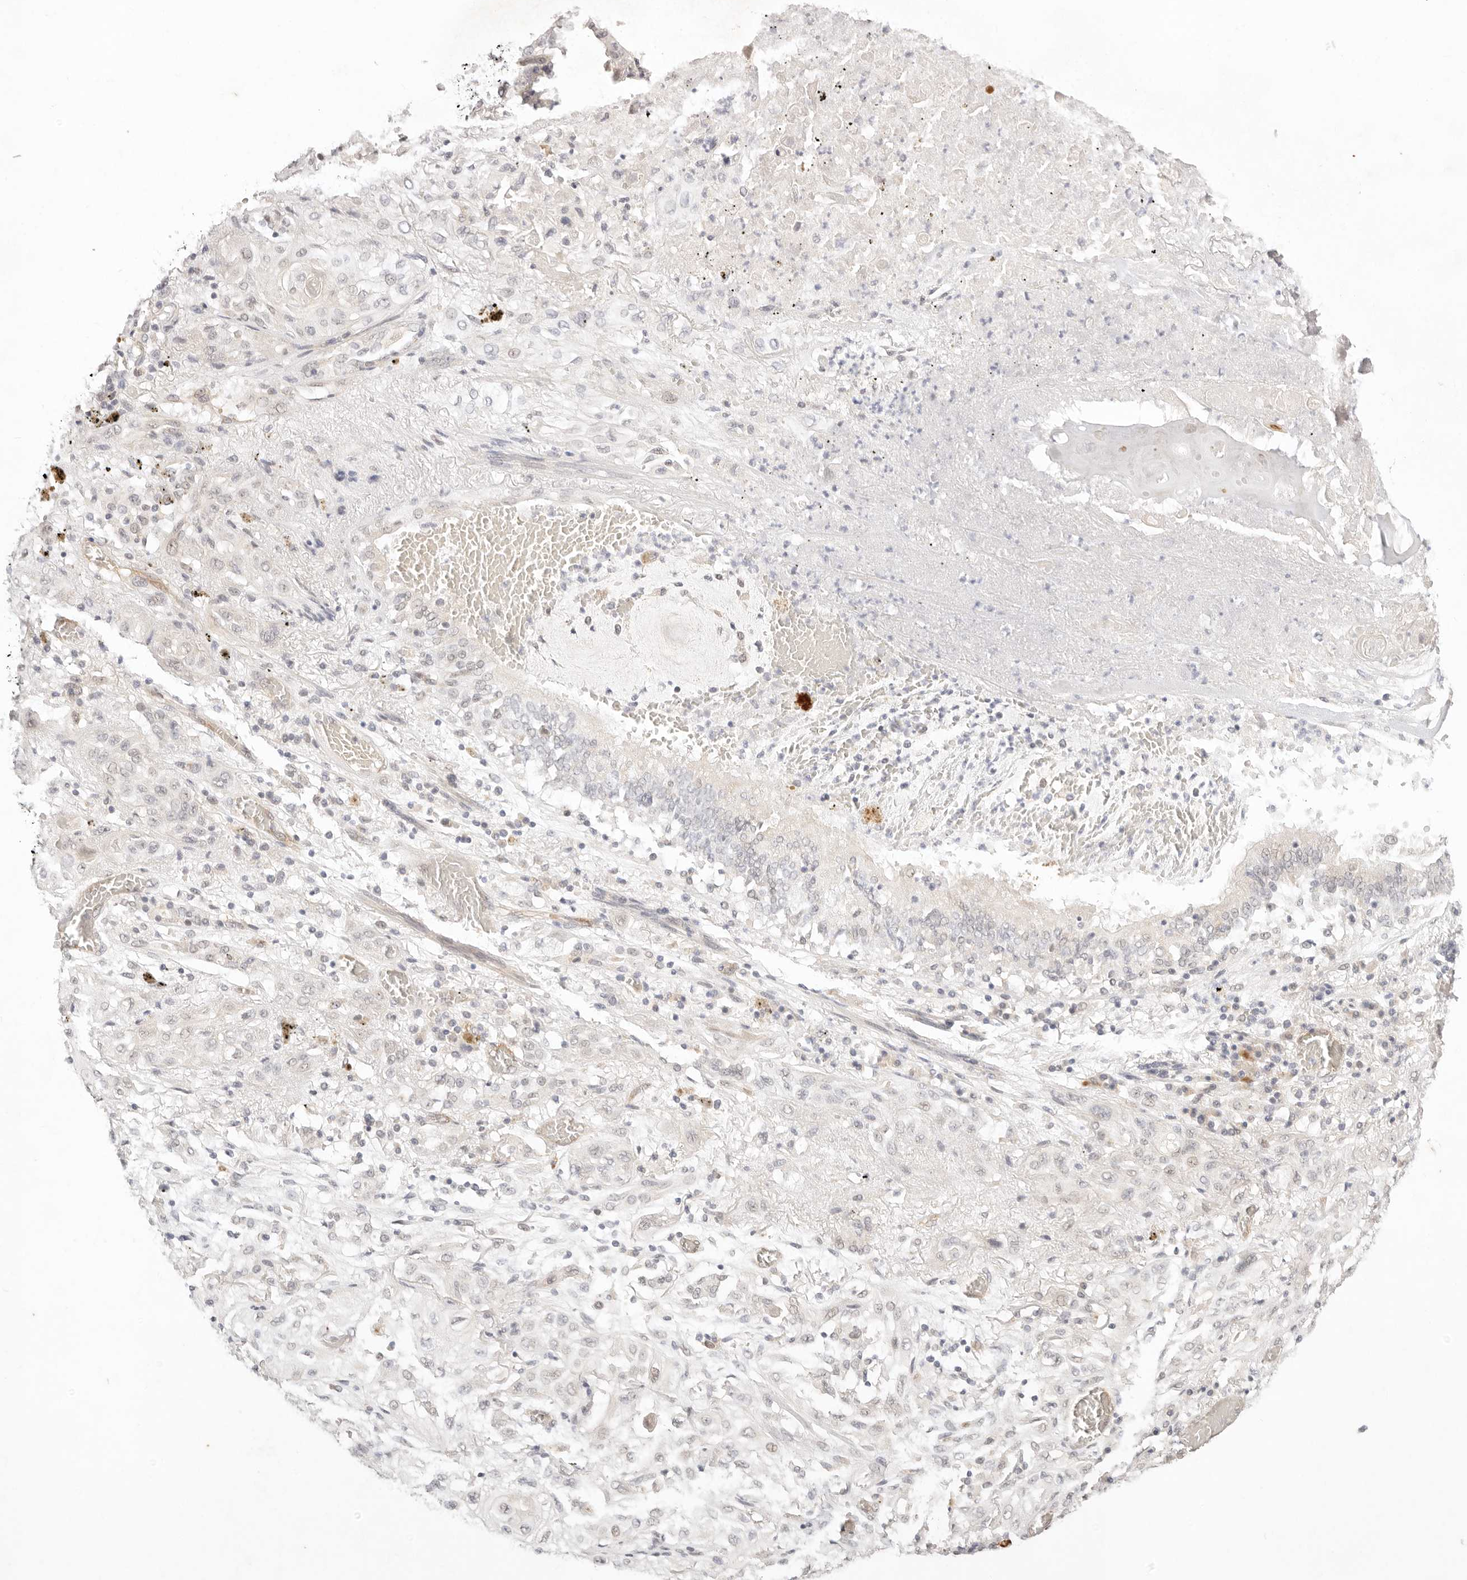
{"staining": {"intensity": "negative", "quantity": "none", "location": "none"}, "tissue": "lung cancer", "cell_type": "Tumor cells", "image_type": "cancer", "snomed": [{"axis": "morphology", "description": "Squamous cell carcinoma, NOS"}, {"axis": "topography", "description": "Lung"}], "caption": "Tumor cells show no significant positivity in squamous cell carcinoma (lung).", "gene": "GPR156", "patient": {"sex": "female", "age": 47}}